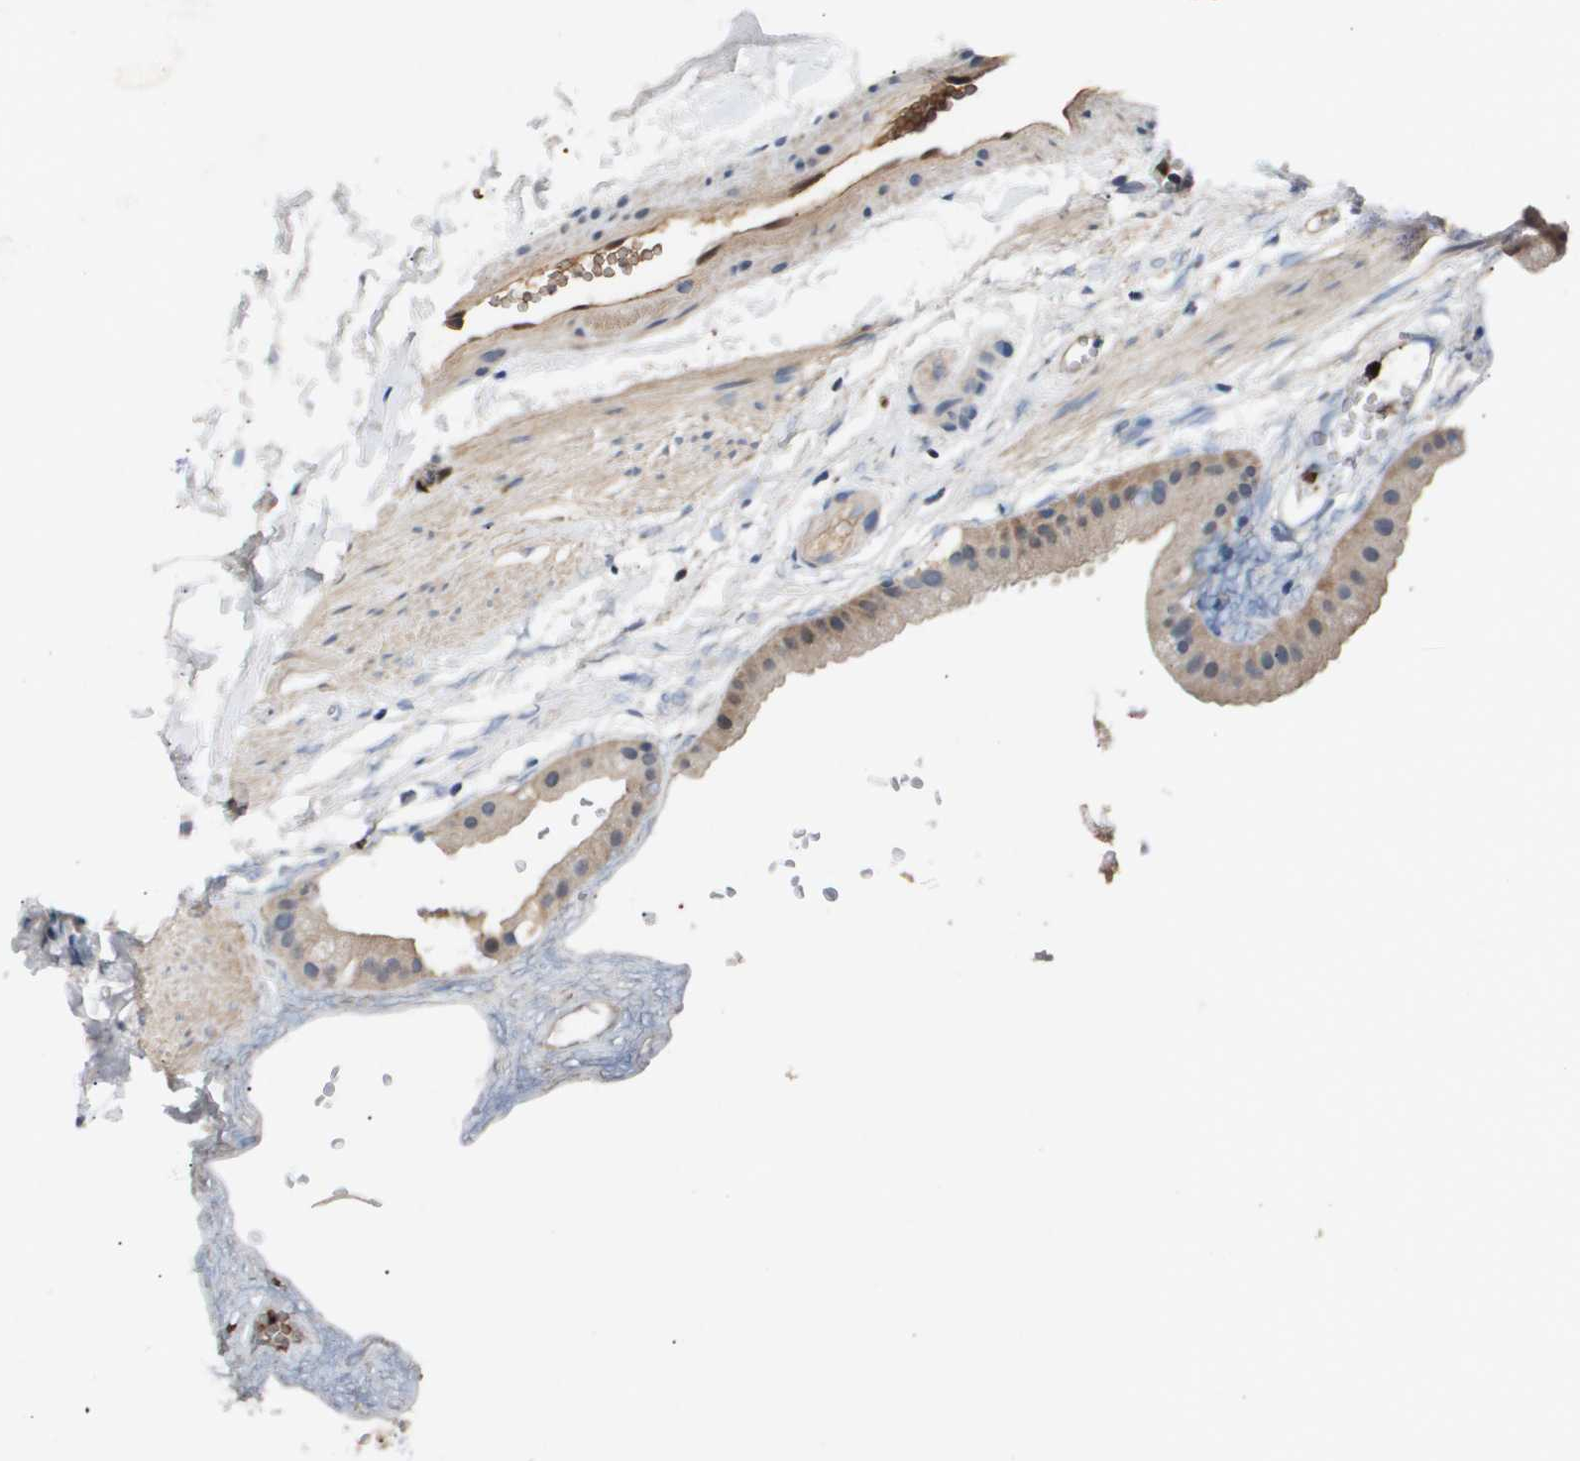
{"staining": {"intensity": "weak", "quantity": "<25%", "location": "cytoplasmic/membranous"}, "tissue": "gallbladder", "cell_type": "Glandular cells", "image_type": "normal", "snomed": [{"axis": "morphology", "description": "Normal tissue, NOS"}, {"axis": "topography", "description": "Gallbladder"}], "caption": "Immunohistochemistry (IHC) of normal human gallbladder displays no staining in glandular cells. (Immunohistochemistry (IHC), brightfield microscopy, high magnification).", "gene": "ERG", "patient": {"sex": "female", "age": 64}}